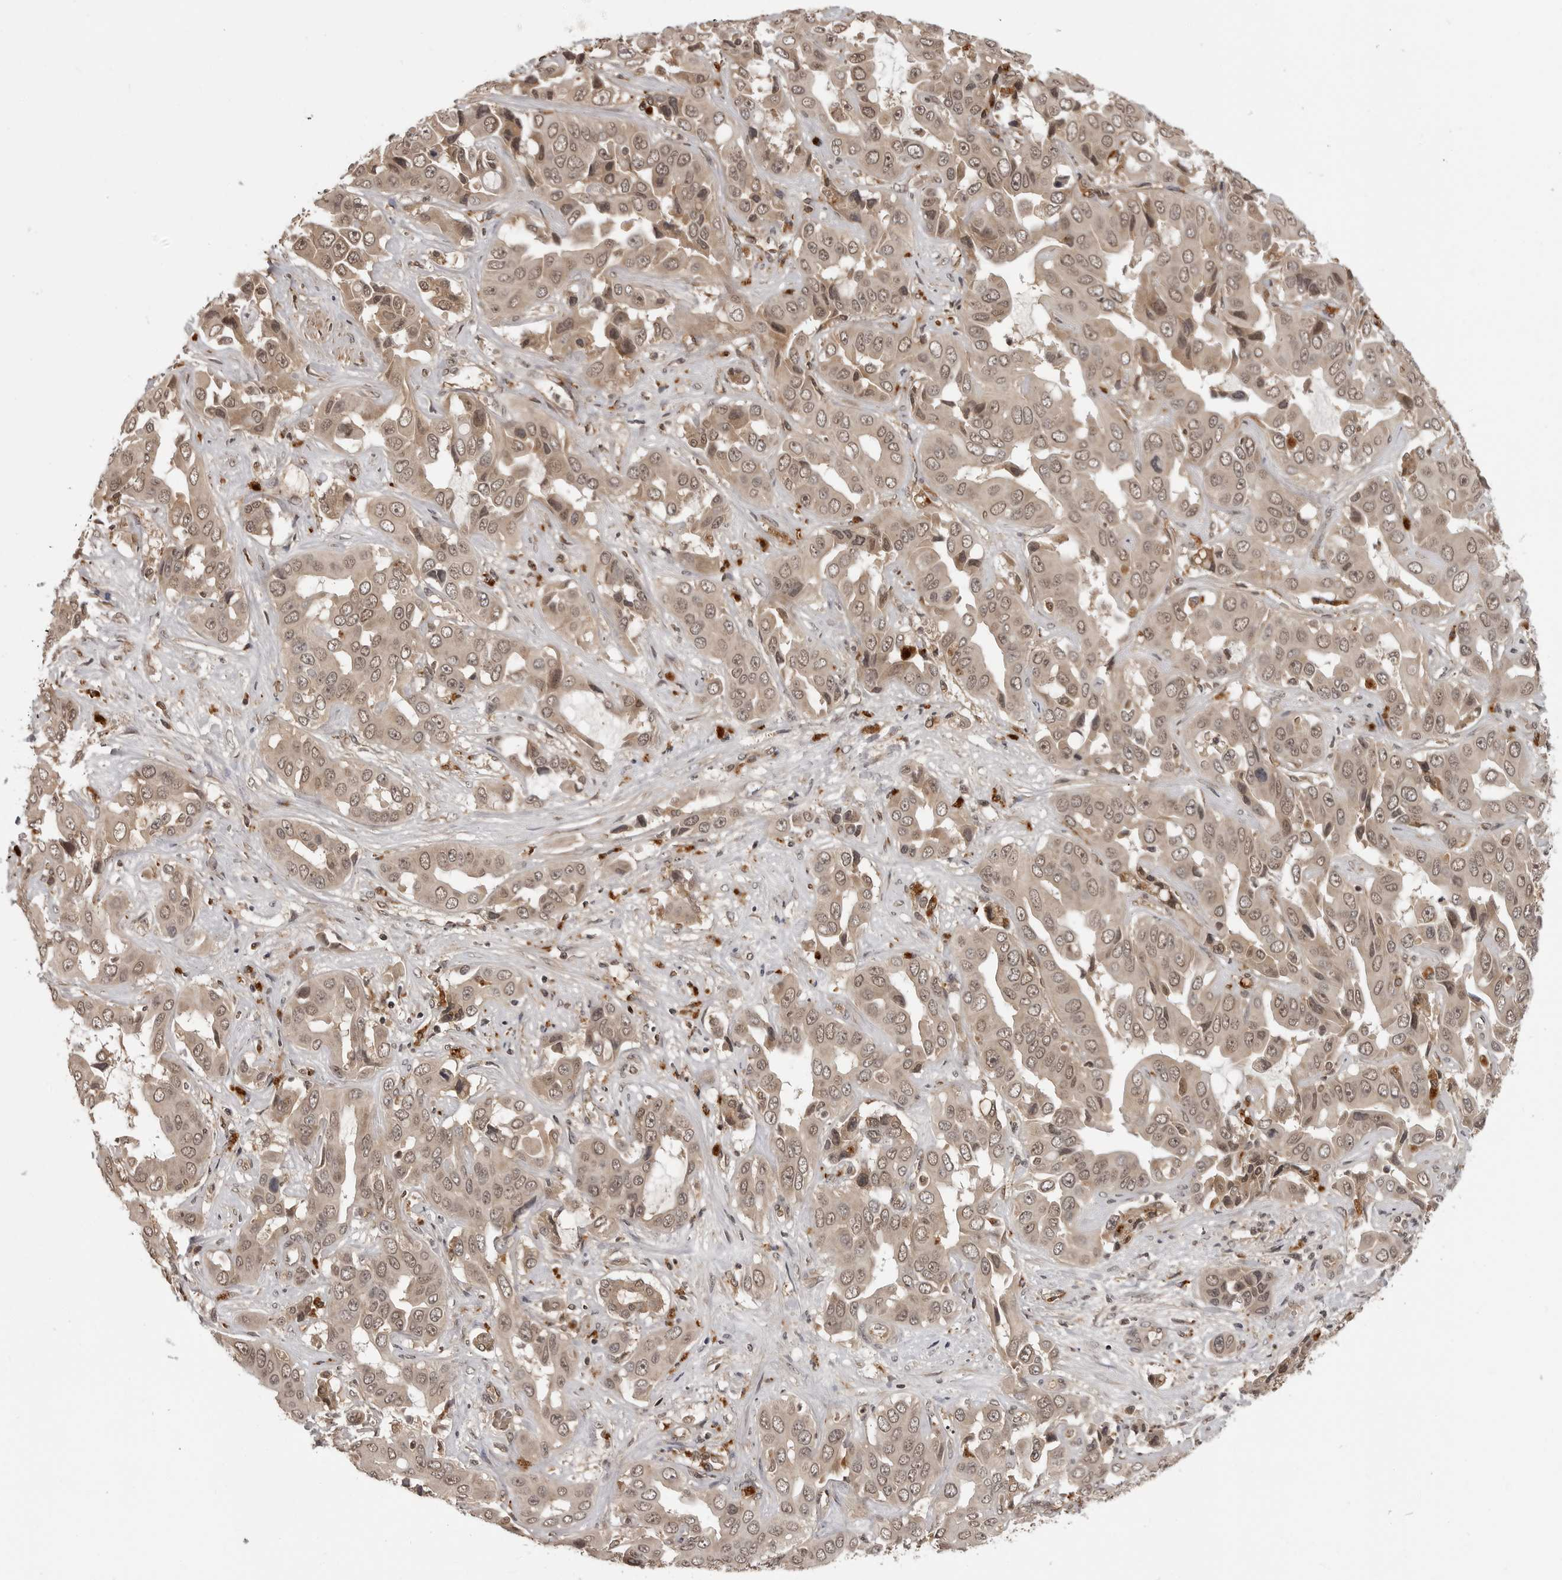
{"staining": {"intensity": "weak", "quantity": "25%-75%", "location": "cytoplasmic/membranous,nuclear"}, "tissue": "liver cancer", "cell_type": "Tumor cells", "image_type": "cancer", "snomed": [{"axis": "morphology", "description": "Cholangiocarcinoma"}, {"axis": "topography", "description": "Liver"}], "caption": "Protein expression analysis of human liver cholangiocarcinoma reveals weak cytoplasmic/membranous and nuclear expression in approximately 25%-75% of tumor cells.", "gene": "IL24", "patient": {"sex": "female", "age": 52}}